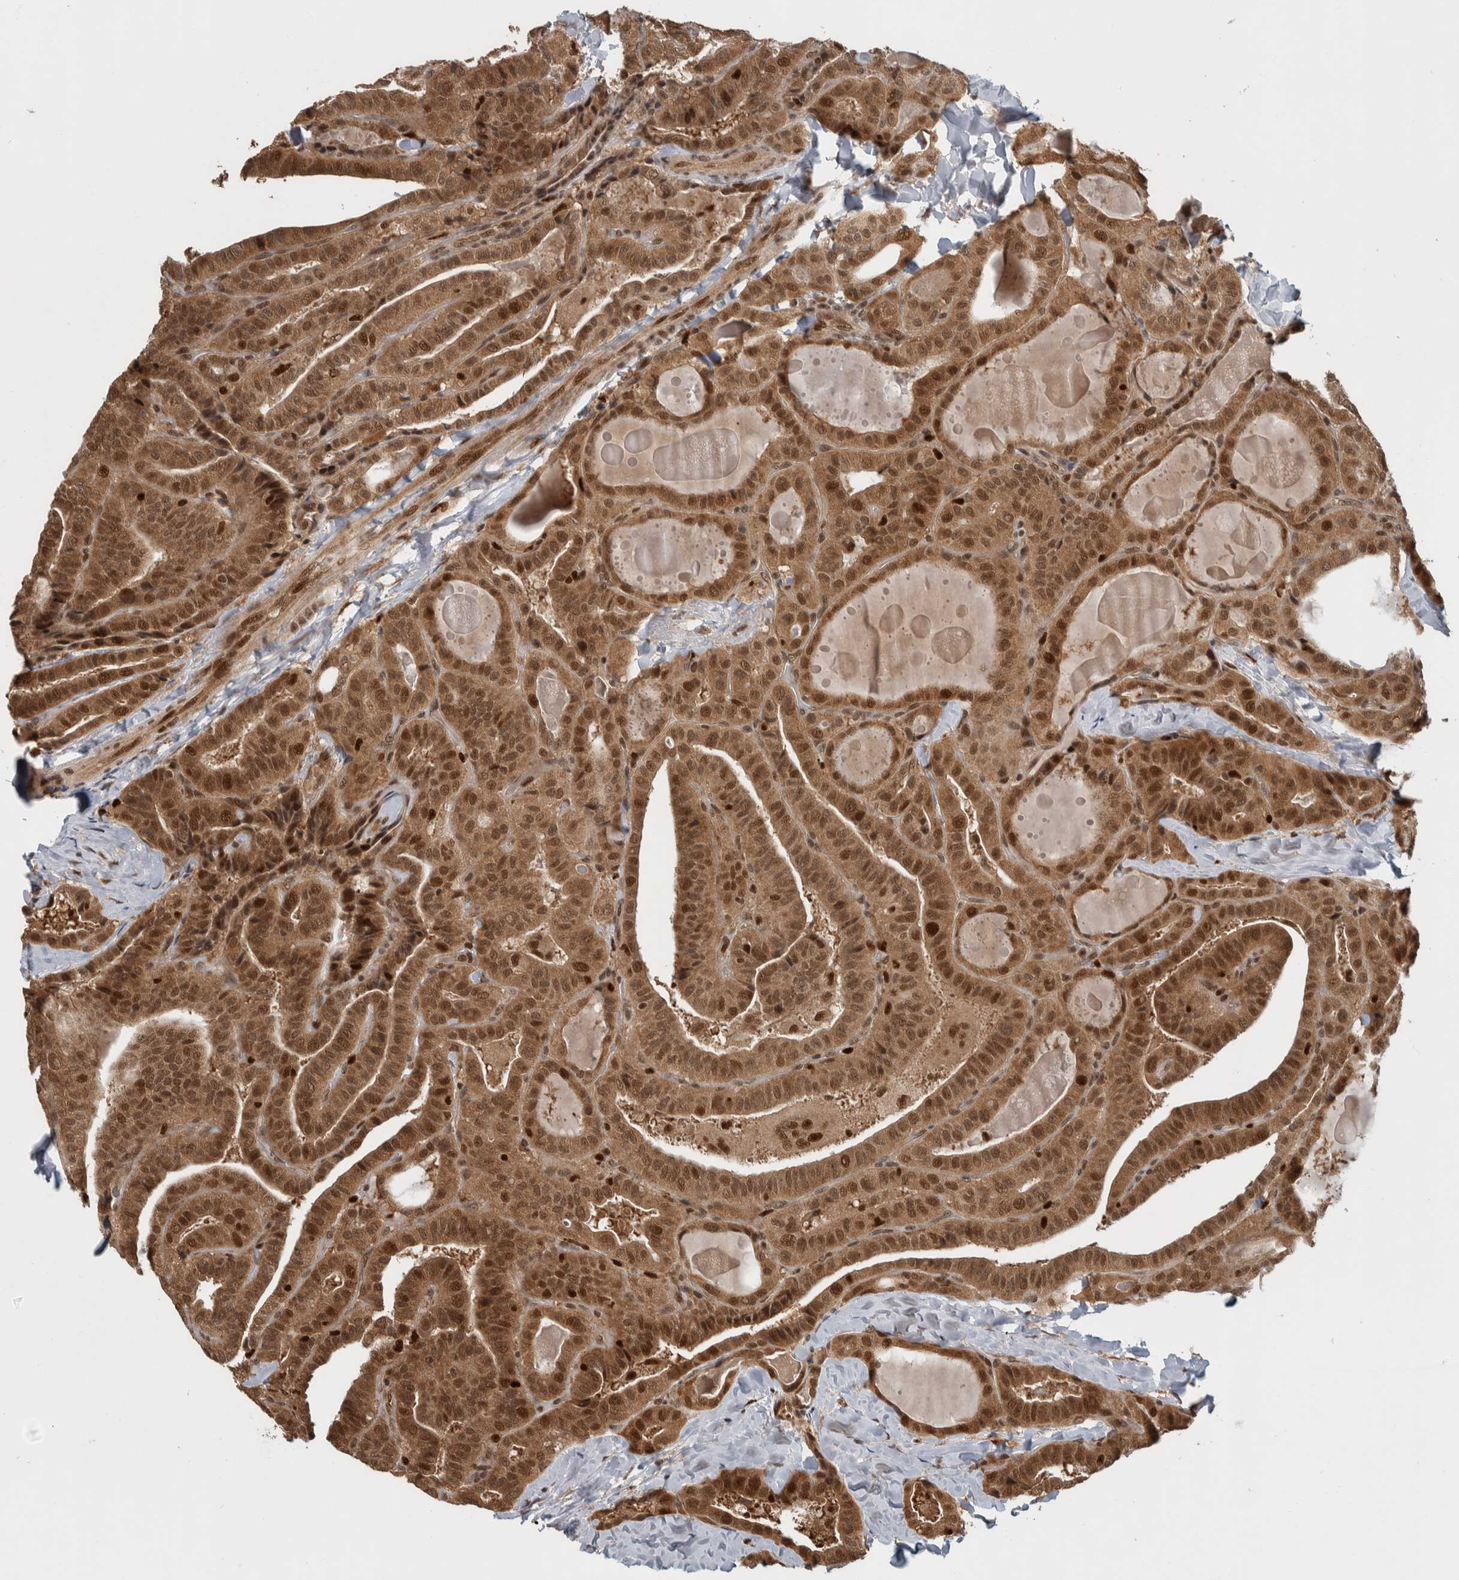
{"staining": {"intensity": "moderate", "quantity": ">75%", "location": "cytoplasmic/membranous,nuclear"}, "tissue": "thyroid cancer", "cell_type": "Tumor cells", "image_type": "cancer", "snomed": [{"axis": "morphology", "description": "Papillary adenocarcinoma, NOS"}, {"axis": "topography", "description": "Thyroid gland"}], "caption": "Immunohistochemical staining of human thyroid cancer (papillary adenocarcinoma) shows medium levels of moderate cytoplasmic/membranous and nuclear protein expression in approximately >75% of tumor cells.", "gene": "RPS6KA4", "patient": {"sex": "male", "age": 77}}